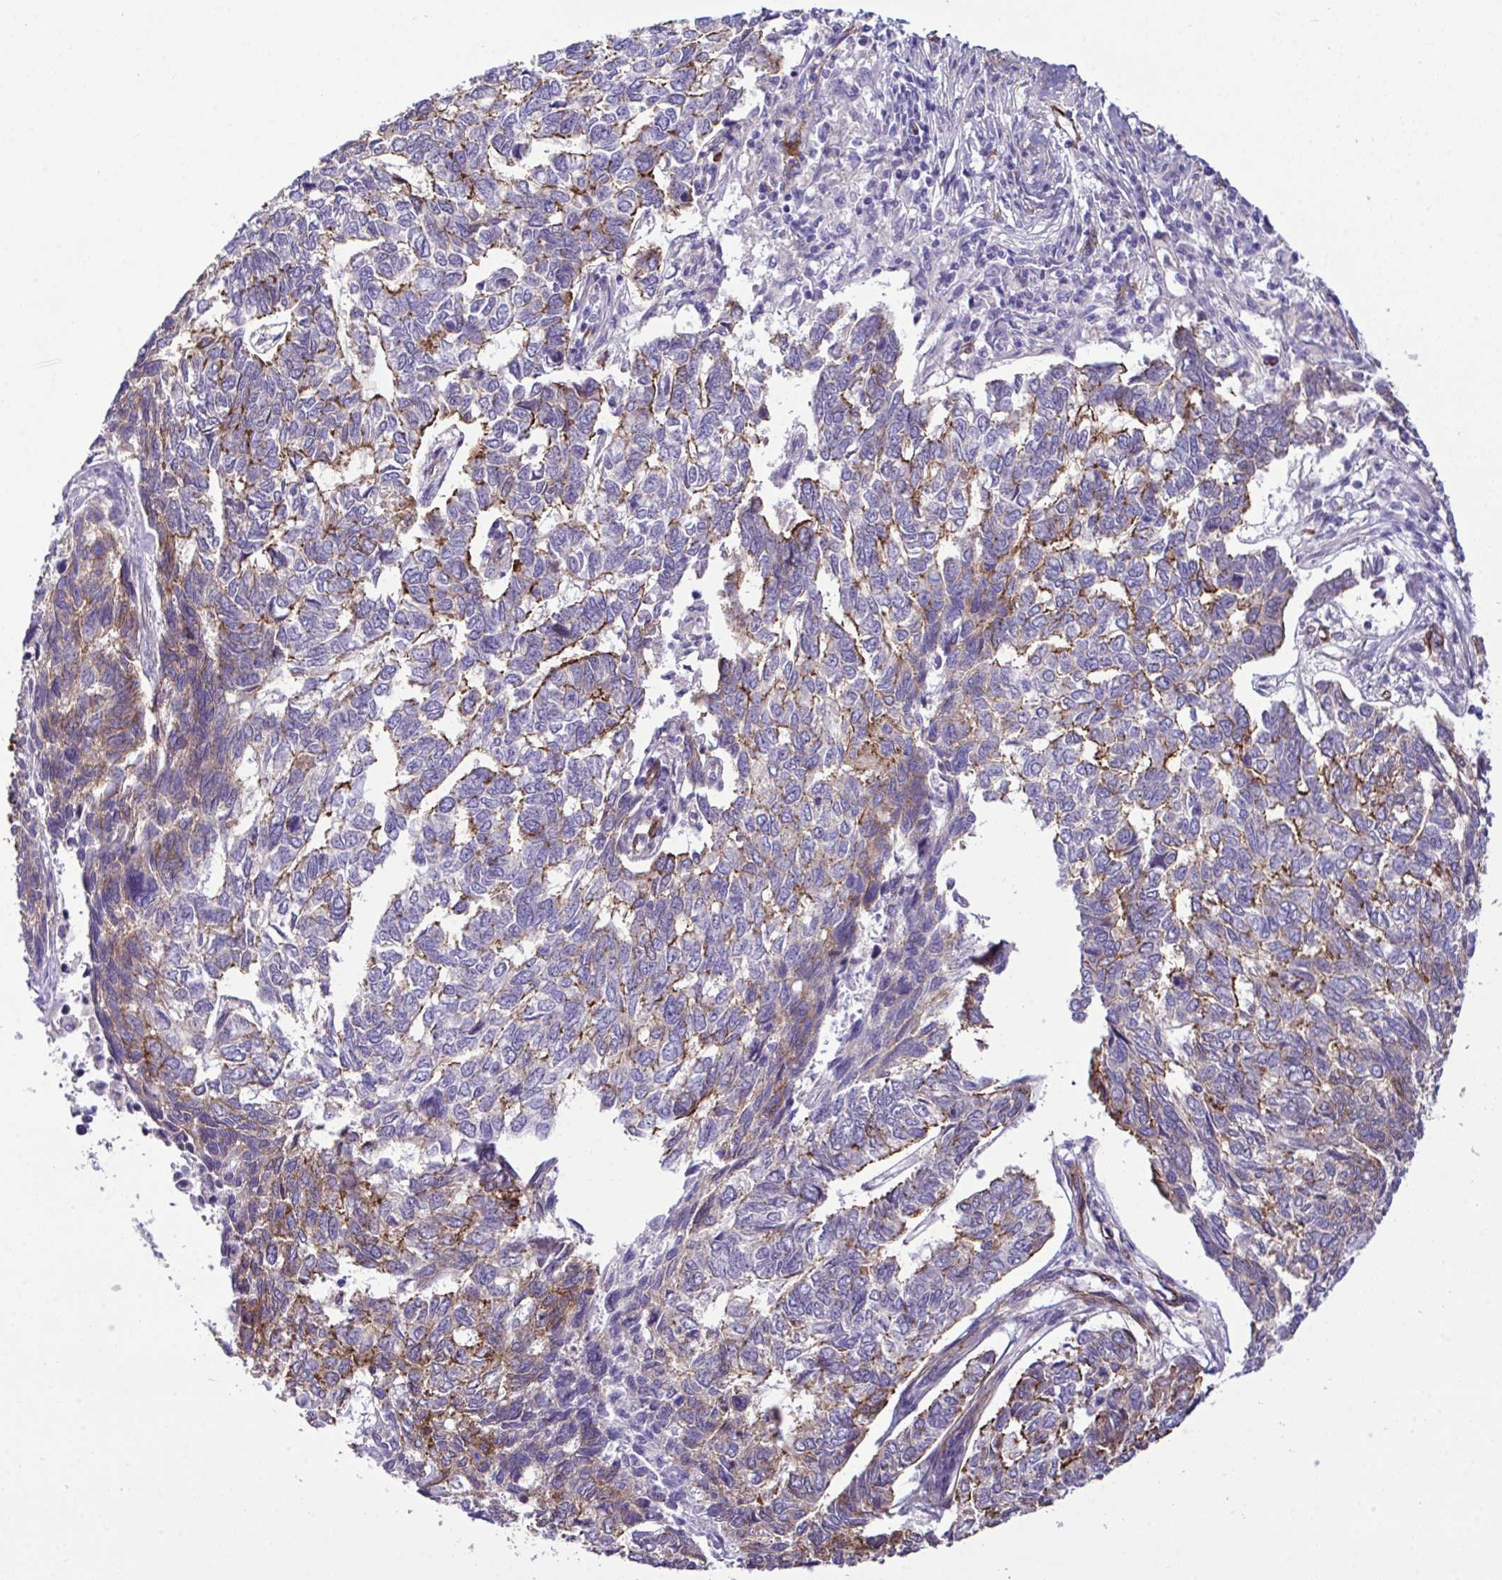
{"staining": {"intensity": "strong", "quantity": "25%-75%", "location": "cytoplasmic/membranous"}, "tissue": "skin cancer", "cell_type": "Tumor cells", "image_type": "cancer", "snomed": [{"axis": "morphology", "description": "Basal cell carcinoma"}, {"axis": "topography", "description": "Skin"}], "caption": "Tumor cells demonstrate high levels of strong cytoplasmic/membranous expression in about 25%-75% of cells in human skin cancer.", "gene": "SYNPO2L", "patient": {"sex": "female", "age": 65}}